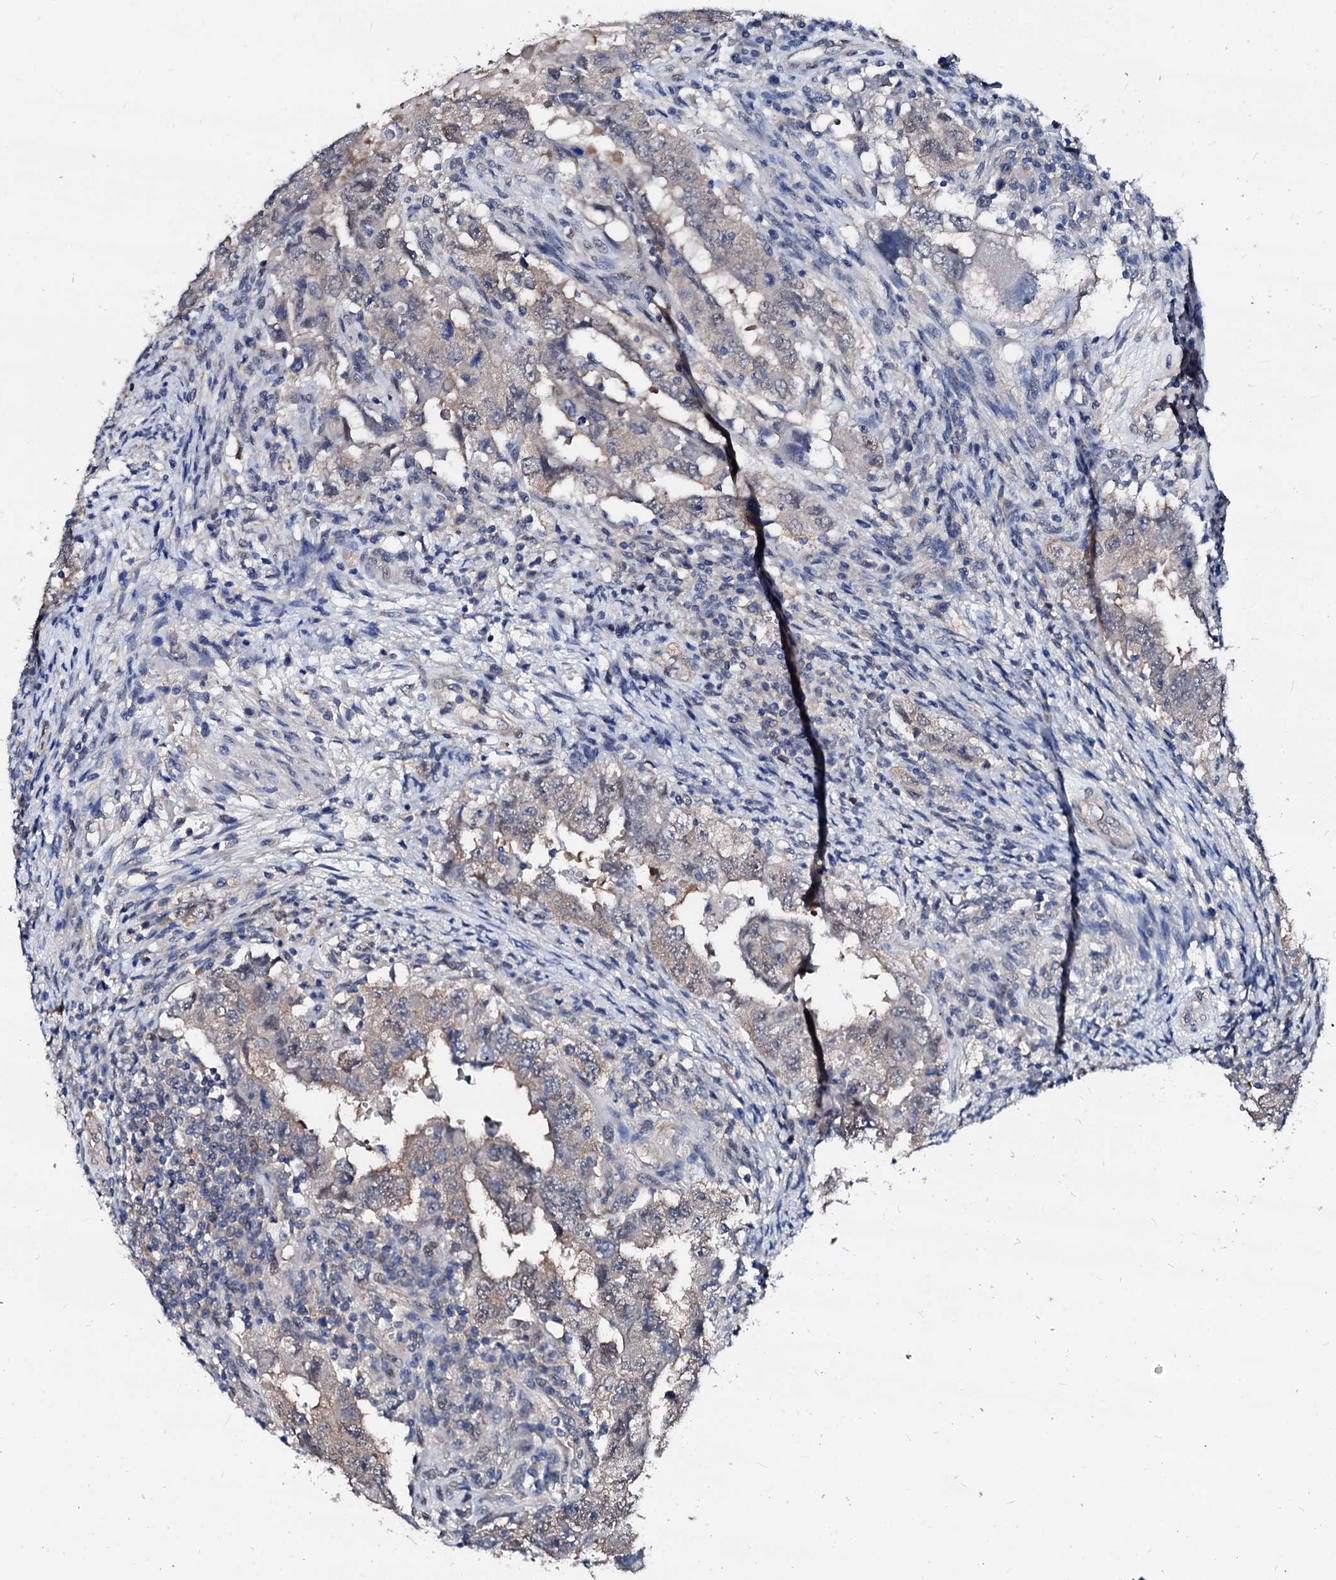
{"staining": {"intensity": "weak", "quantity": ">75%", "location": "cytoplasmic/membranous"}, "tissue": "testis cancer", "cell_type": "Tumor cells", "image_type": "cancer", "snomed": [{"axis": "morphology", "description": "Carcinoma, Embryonal, NOS"}, {"axis": "topography", "description": "Testis"}], "caption": "This micrograph shows testis cancer stained with immunohistochemistry to label a protein in brown. The cytoplasmic/membranous of tumor cells show weak positivity for the protein. Nuclei are counter-stained blue.", "gene": "CSN2", "patient": {"sex": "male", "age": 26}}